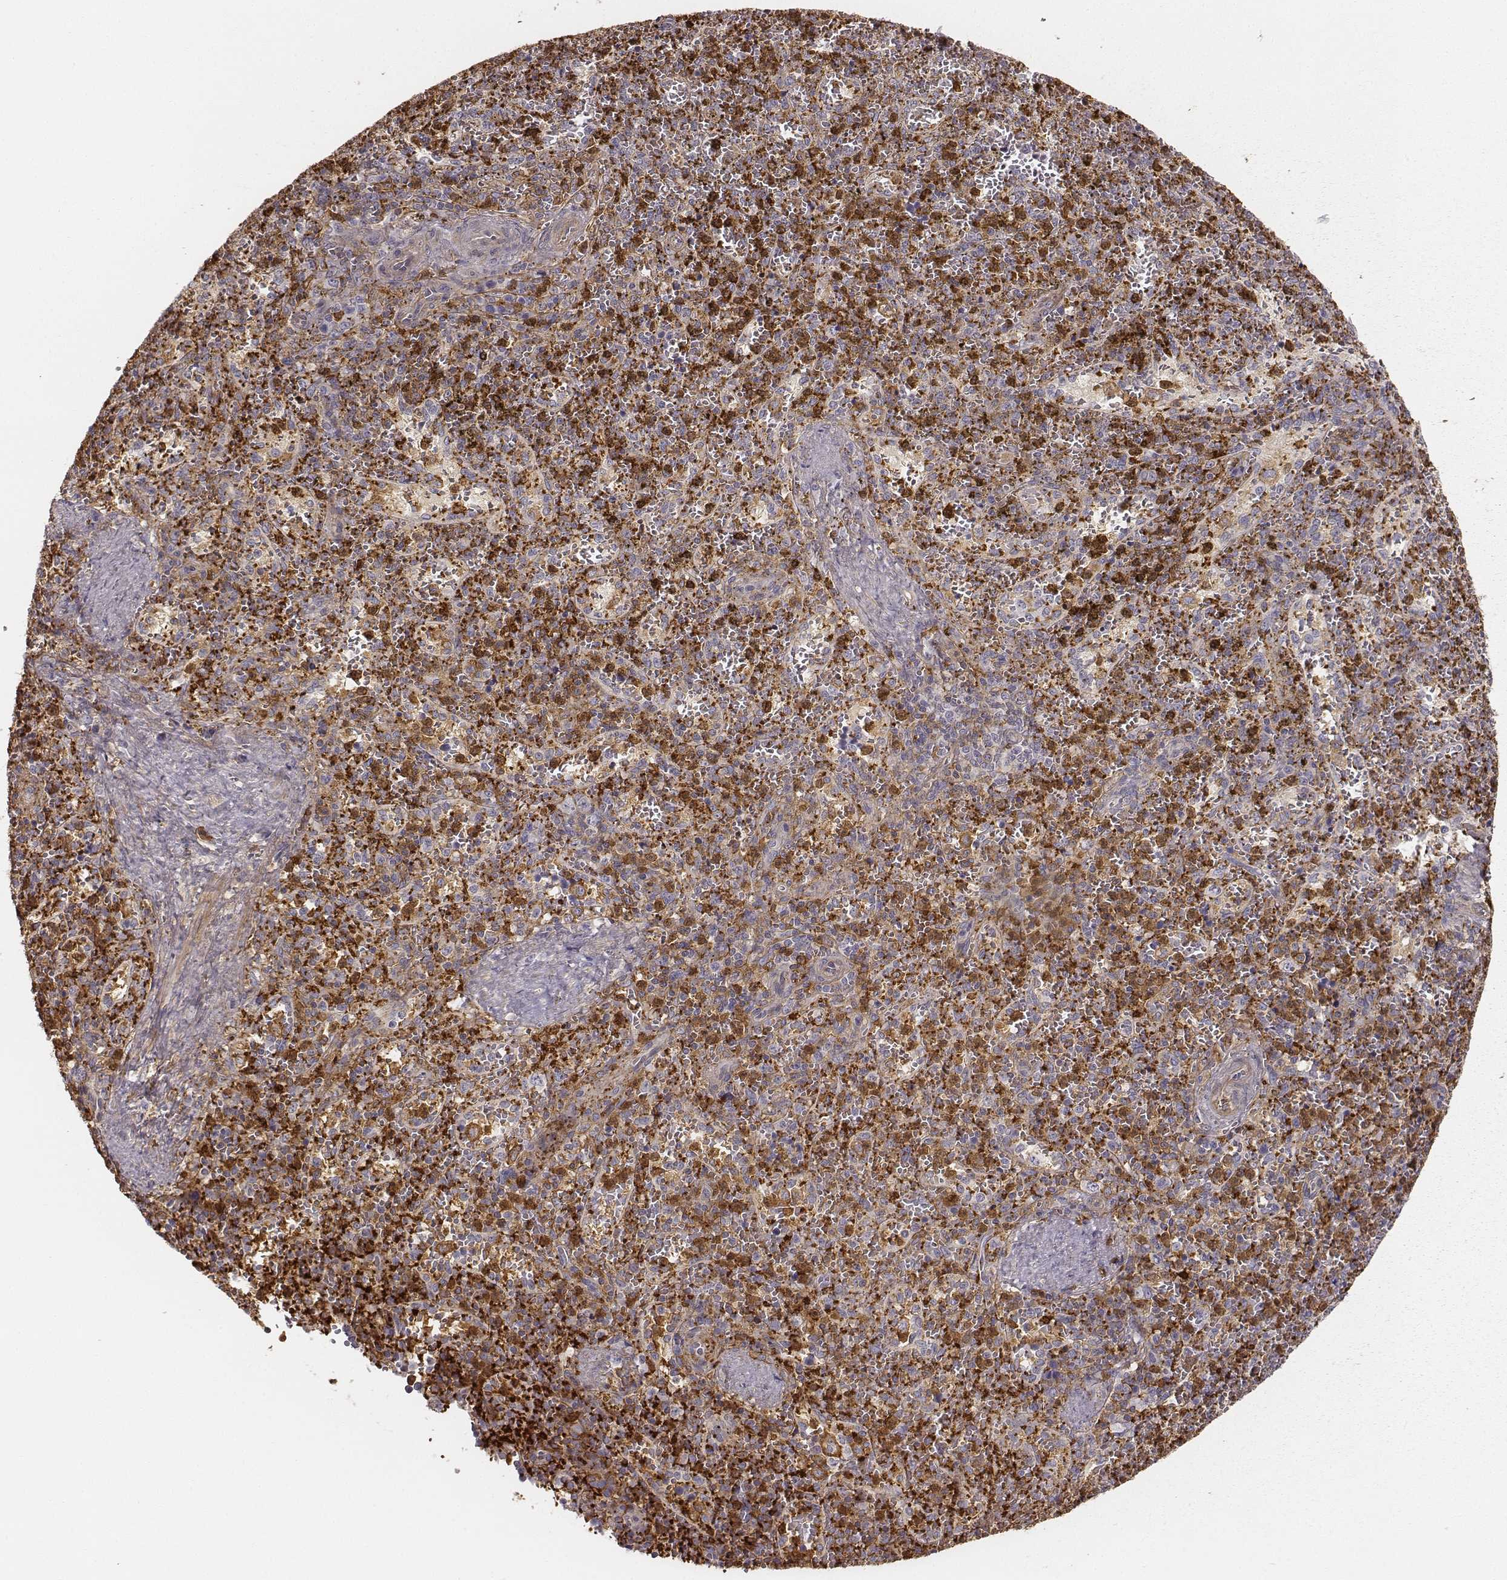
{"staining": {"intensity": "strong", "quantity": "25%-75%", "location": "cytoplasmic/membranous"}, "tissue": "spleen", "cell_type": "Cells in red pulp", "image_type": "normal", "snomed": [{"axis": "morphology", "description": "Normal tissue, NOS"}, {"axis": "topography", "description": "Spleen"}], "caption": "Immunohistochemical staining of benign human spleen shows high levels of strong cytoplasmic/membranous expression in about 25%-75% of cells in red pulp. (brown staining indicates protein expression, while blue staining denotes nuclei).", "gene": "ZYX", "patient": {"sex": "female", "age": 50}}